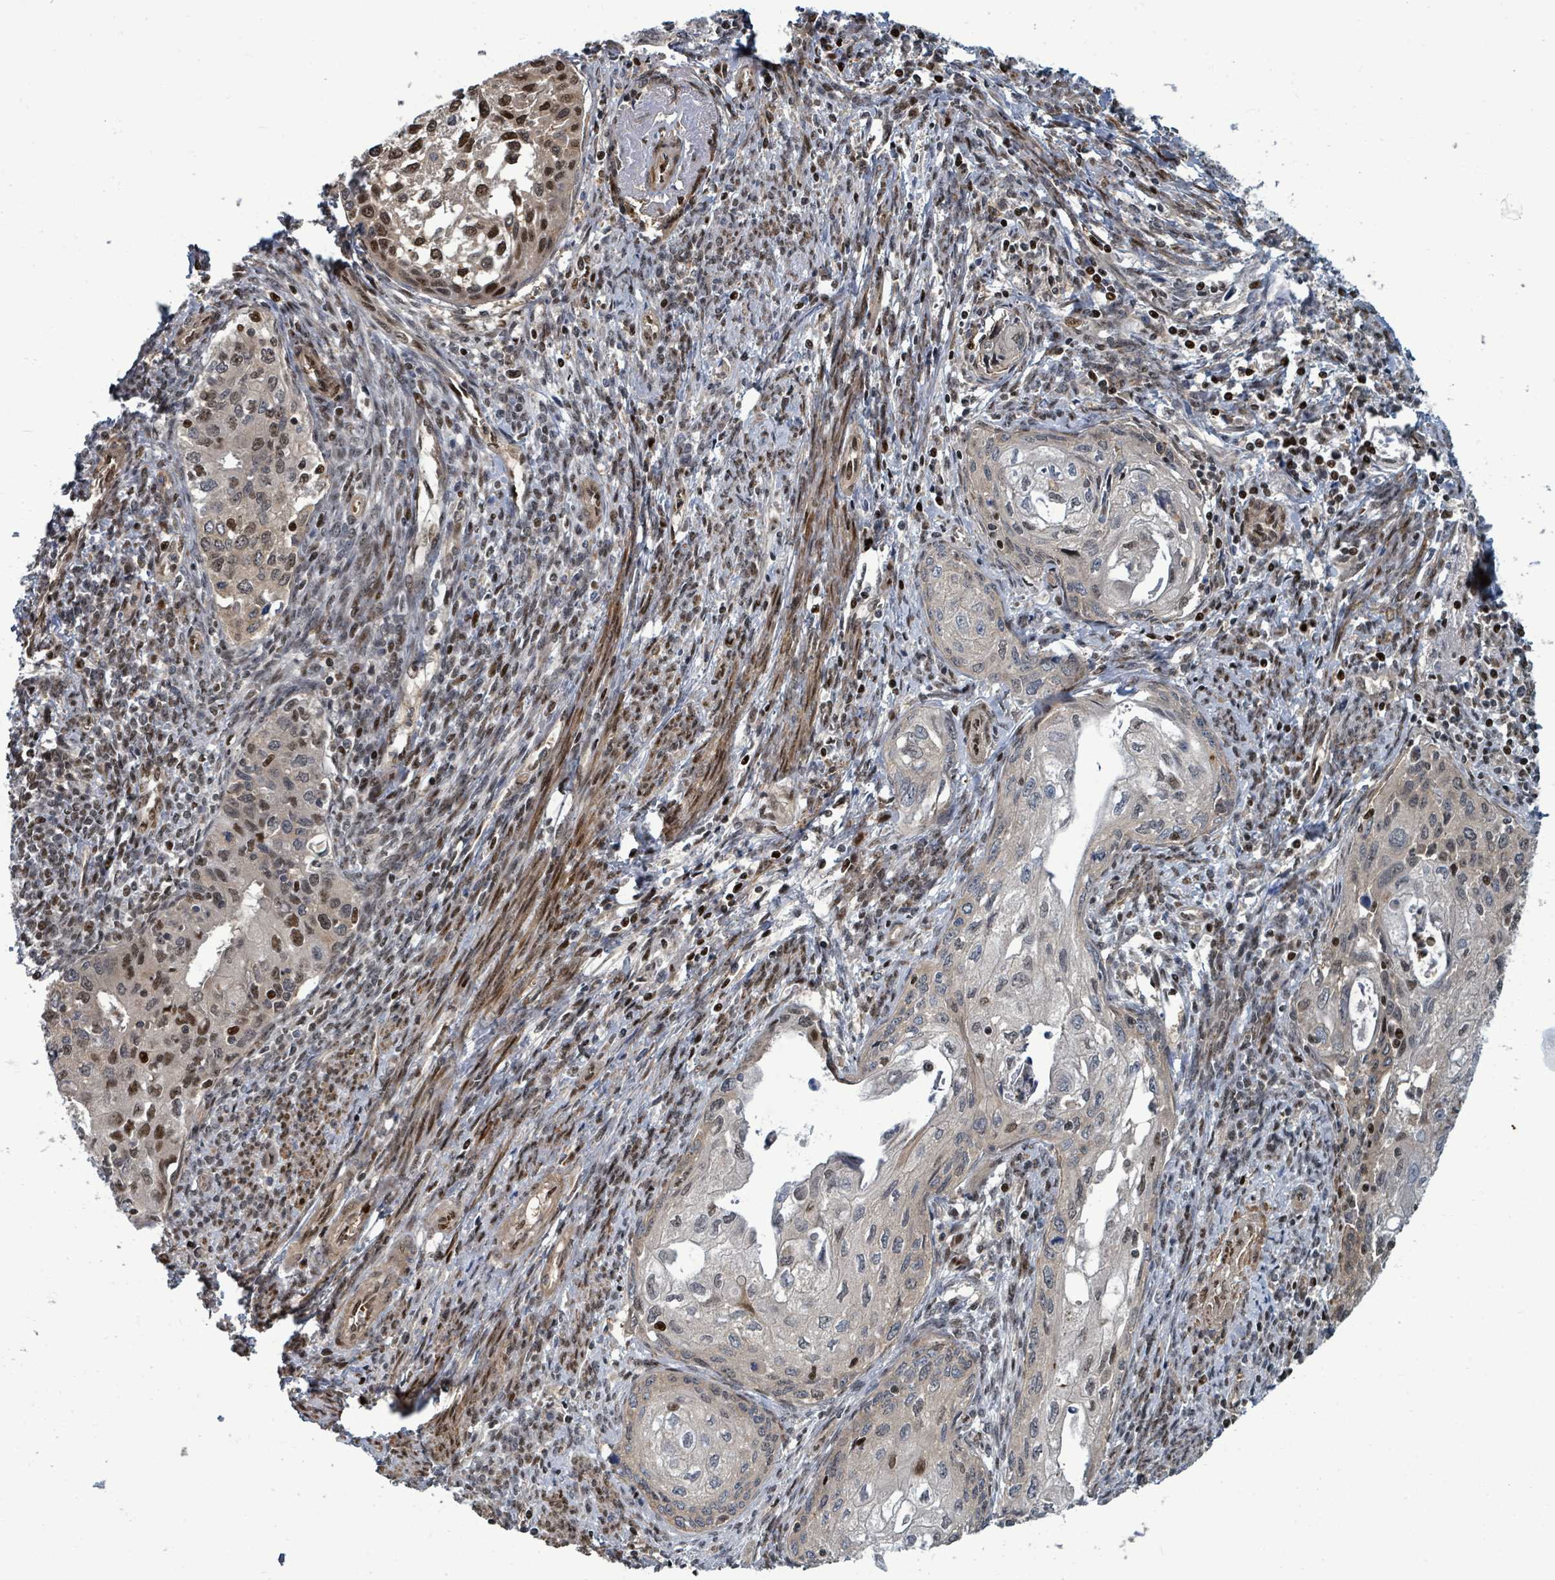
{"staining": {"intensity": "strong", "quantity": "<25%", "location": "nuclear"}, "tissue": "cervical cancer", "cell_type": "Tumor cells", "image_type": "cancer", "snomed": [{"axis": "morphology", "description": "Squamous cell carcinoma, NOS"}, {"axis": "topography", "description": "Cervix"}], "caption": "IHC image of squamous cell carcinoma (cervical) stained for a protein (brown), which reveals medium levels of strong nuclear staining in about <25% of tumor cells.", "gene": "TRDMT1", "patient": {"sex": "female", "age": 67}}